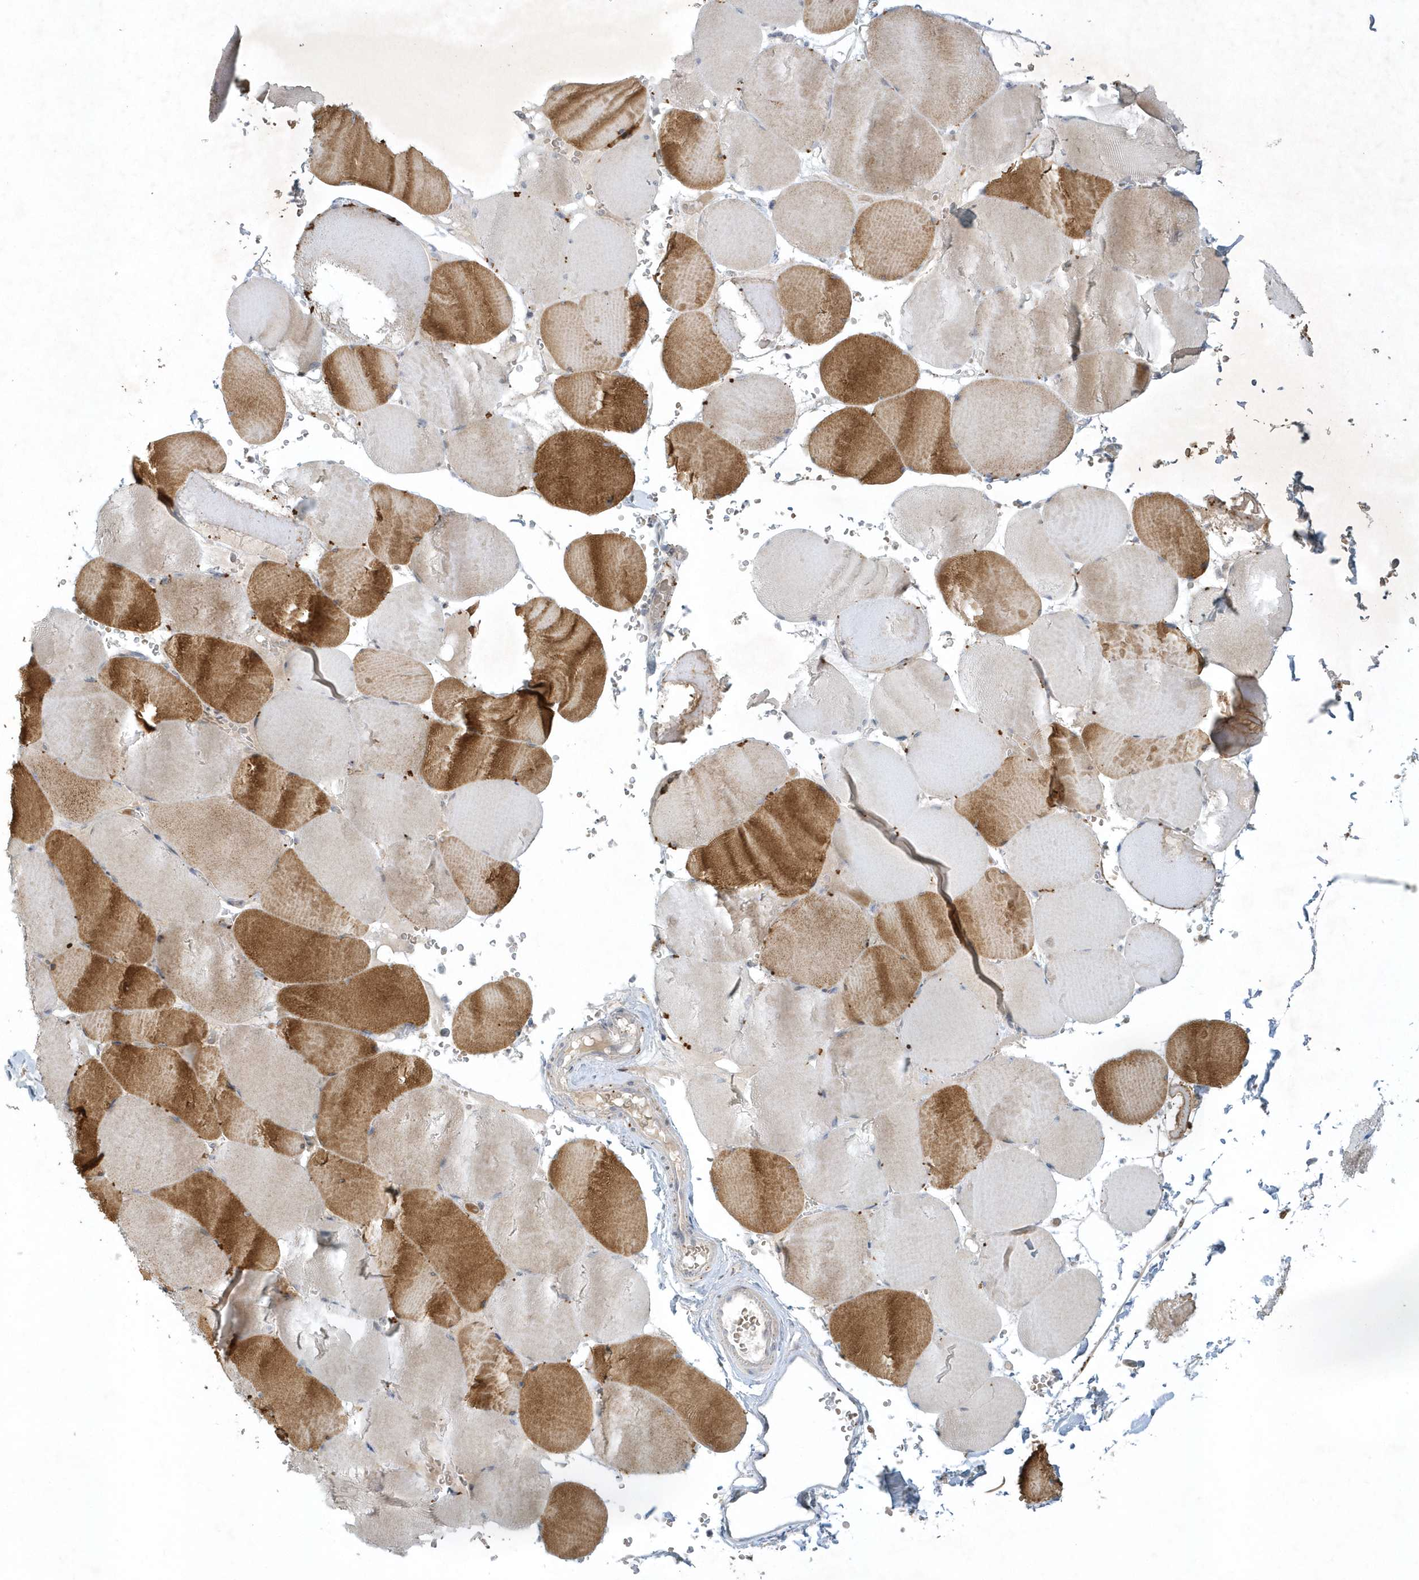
{"staining": {"intensity": "moderate", "quantity": "25%-75%", "location": "cytoplasmic/membranous"}, "tissue": "skeletal muscle", "cell_type": "Myocytes", "image_type": "normal", "snomed": [{"axis": "morphology", "description": "Normal tissue, NOS"}, {"axis": "topography", "description": "Skeletal muscle"}, {"axis": "topography", "description": "Head-Neck"}], "caption": "An IHC image of normal tissue is shown. Protein staining in brown labels moderate cytoplasmic/membranous positivity in skeletal muscle within myocytes. (Stains: DAB (3,3'-diaminobenzidine) in brown, nuclei in blue, Microscopy: brightfield microscopy at high magnification).", "gene": "THG1L", "patient": {"sex": "male", "age": 66}}